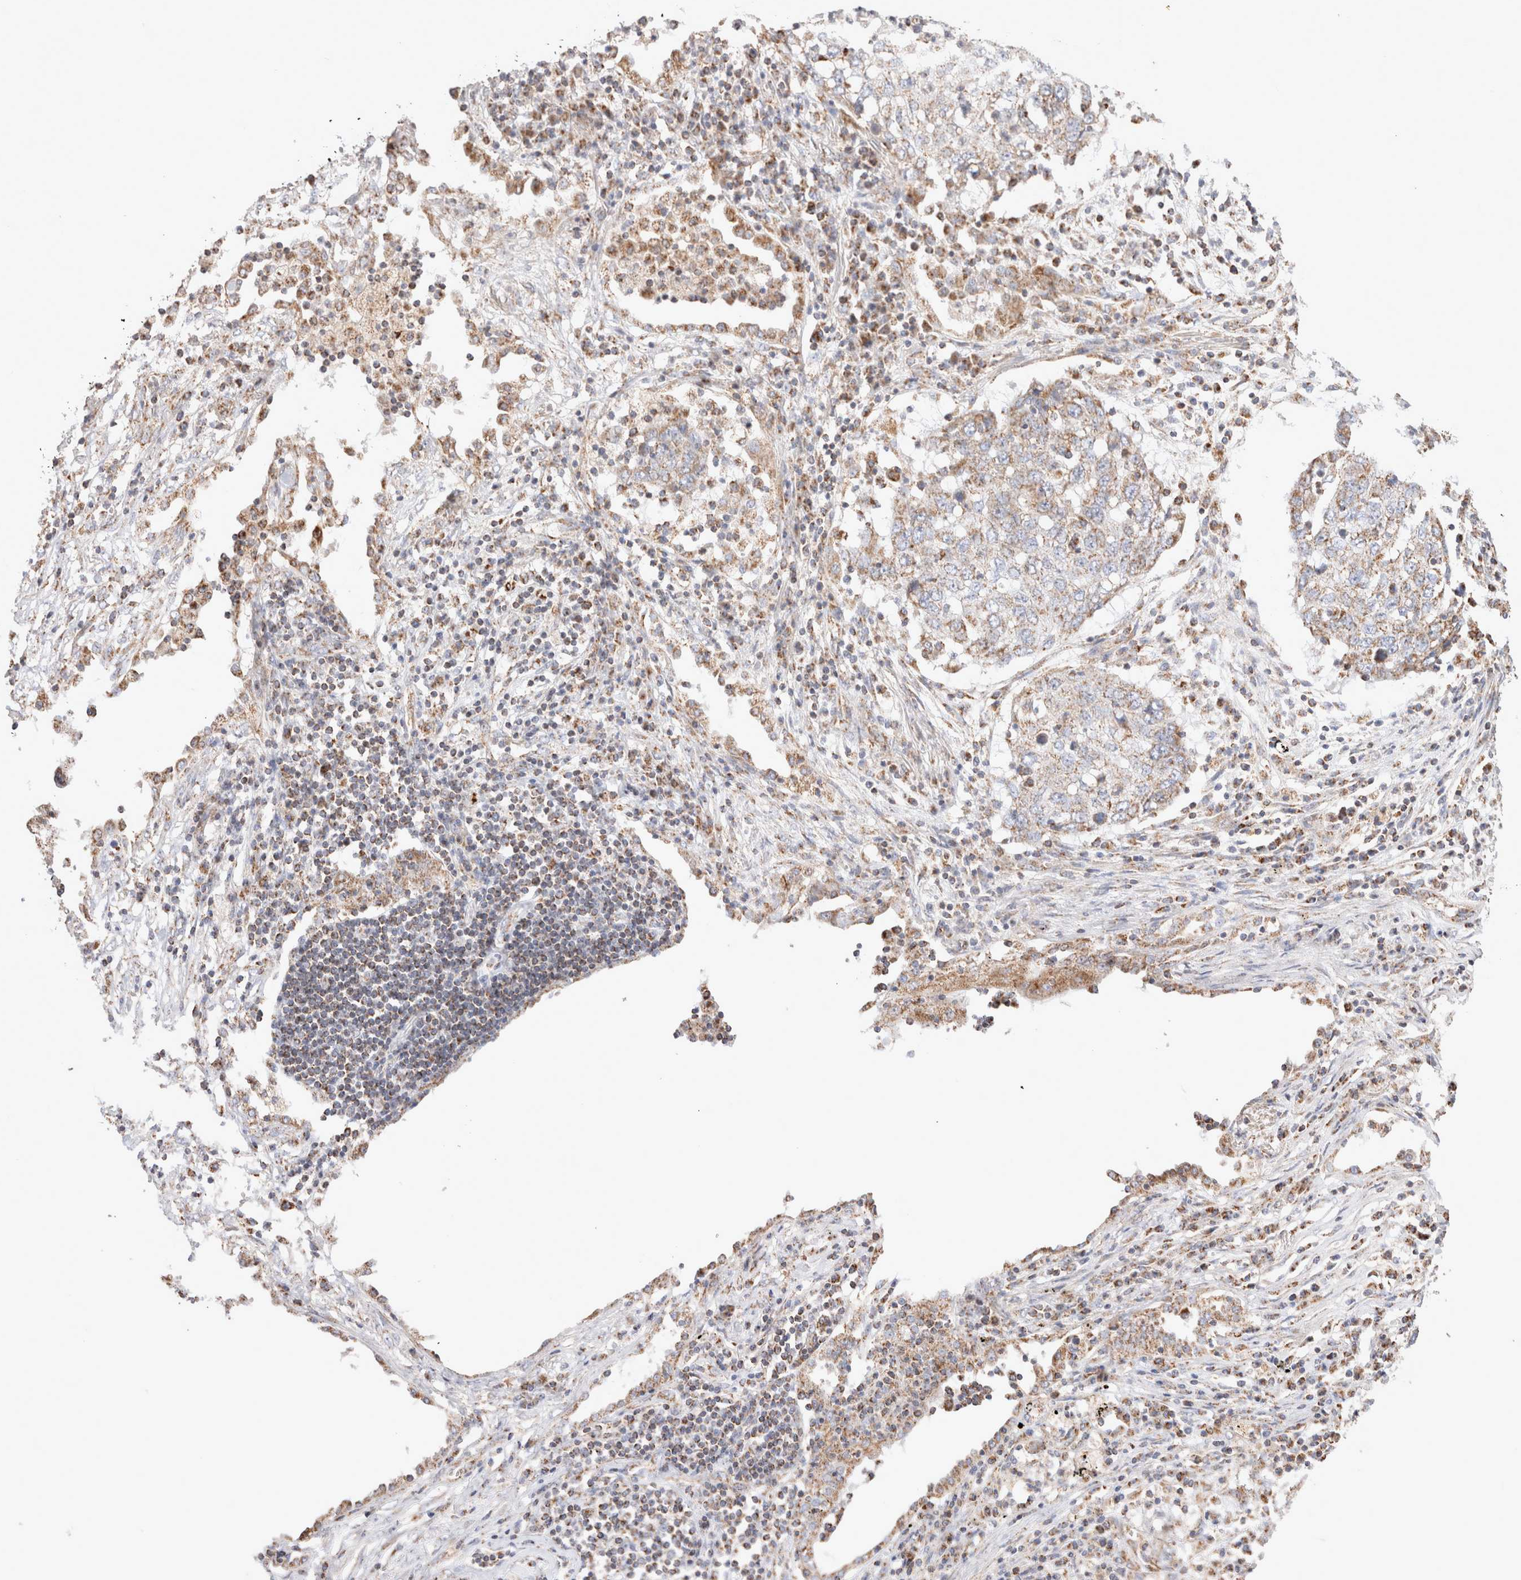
{"staining": {"intensity": "weak", "quantity": "25%-75%", "location": "cytoplasmic/membranous"}, "tissue": "lung cancer", "cell_type": "Tumor cells", "image_type": "cancer", "snomed": [{"axis": "morphology", "description": "Squamous cell carcinoma, NOS"}, {"axis": "topography", "description": "Lung"}], "caption": "Human lung cancer (squamous cell carcinoma) stained for a protein (brown) exhibits weak cytoplasmic/membranous positive positivity in about 25%-75% of tumor cells.", "gene": "TMPPE", "patient": {"sex": "female", "age": 63}}